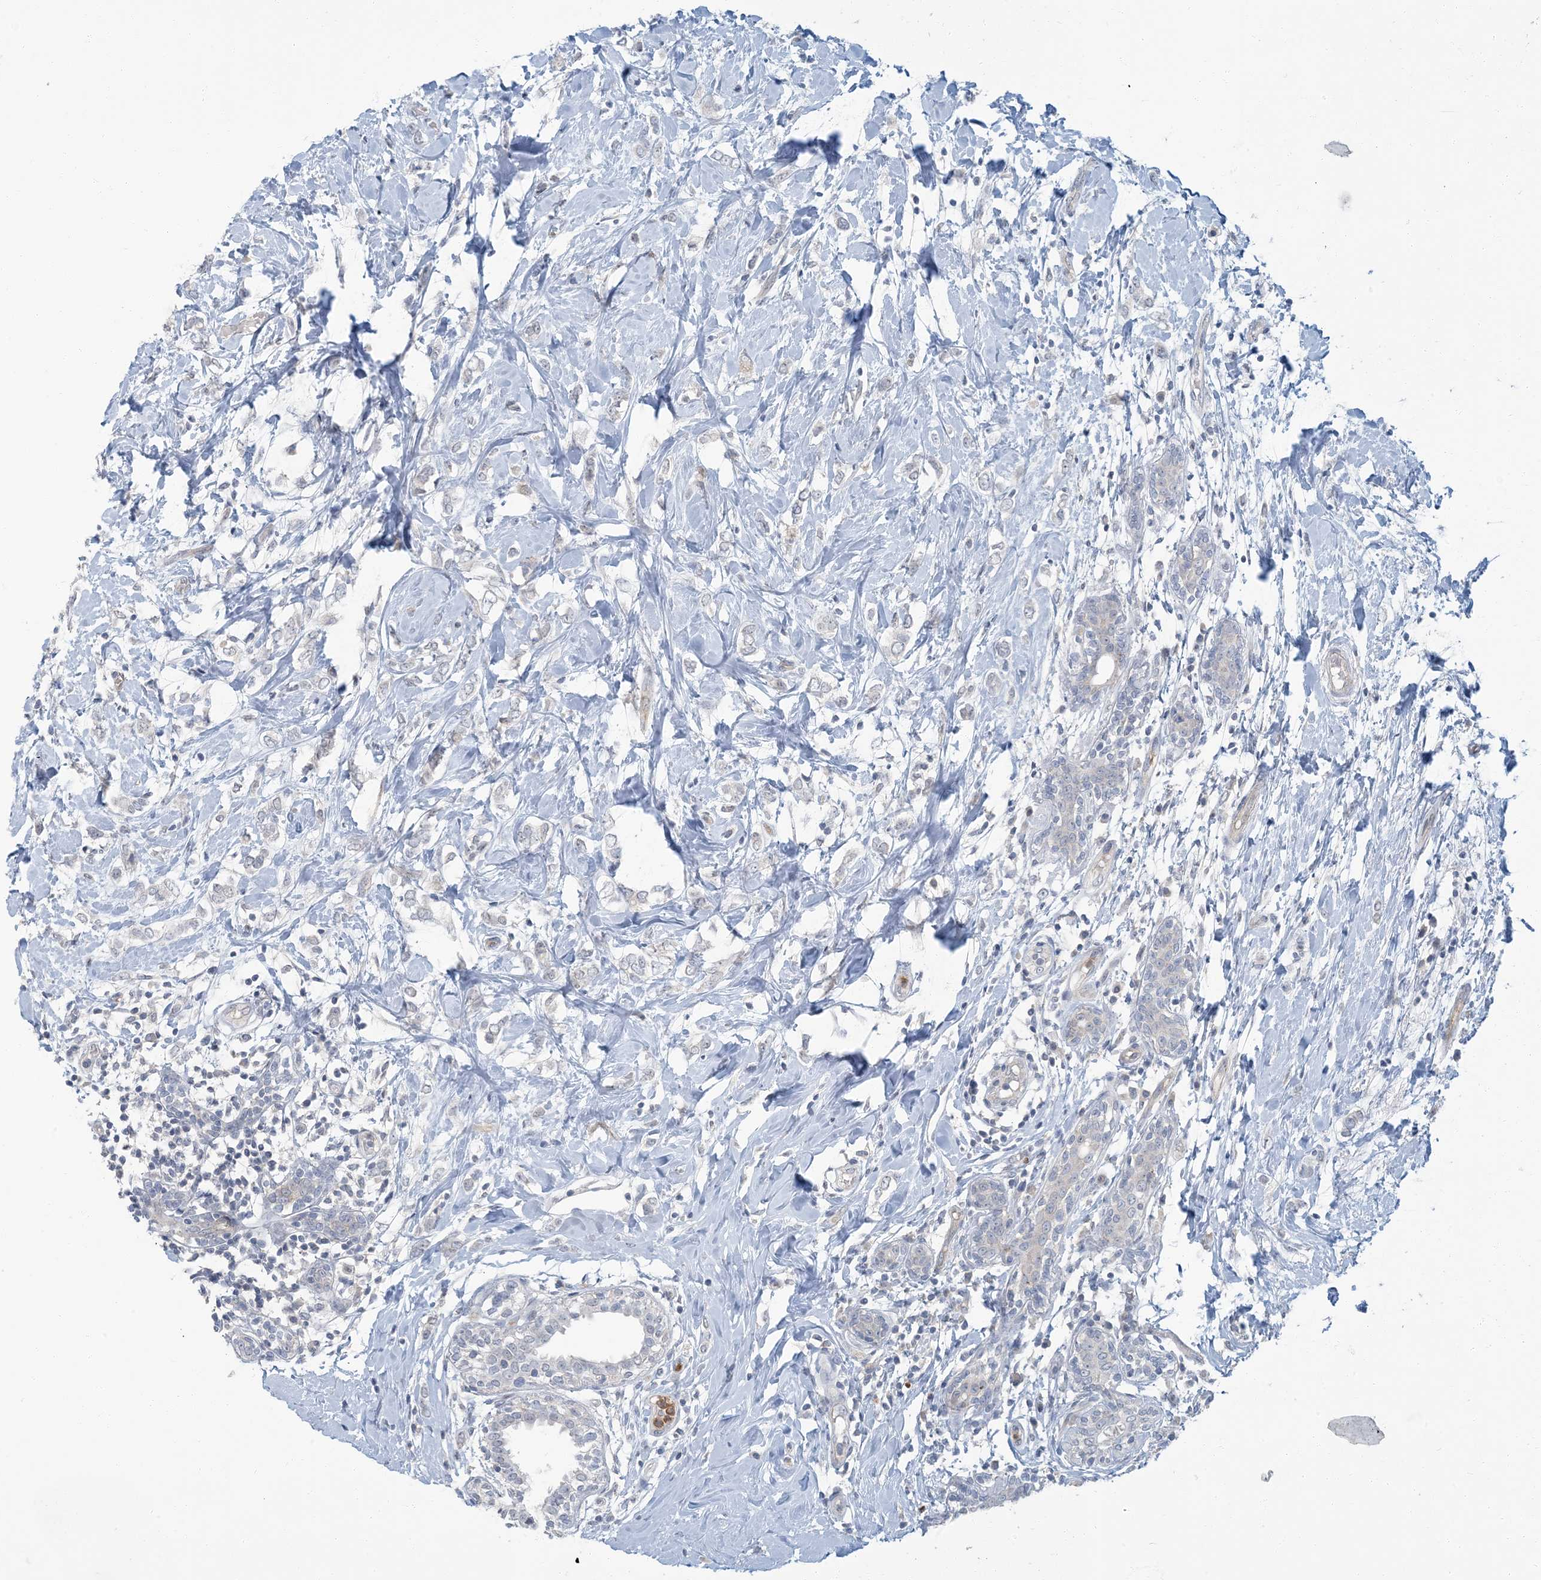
{"staining": {"intensity": "negative", "quantity": "none", "location": "none"}, "tissue": "breast cancer", "cell_type": "Tumor cells", "image_type": "cancer", "snomed": [{"axis": "morphology", "description": "Normal tissue, NOS"}, {"axis": "morphology", "description": "Lobular carcinoma"}, {"axis": "topography", "description": "Breast"}], "caption": "IHC of human breast lobular carcinoma shows no staining in tumor cells.", "gene": "EPHA4", "patient": {"sex": "female", "age": 47}}